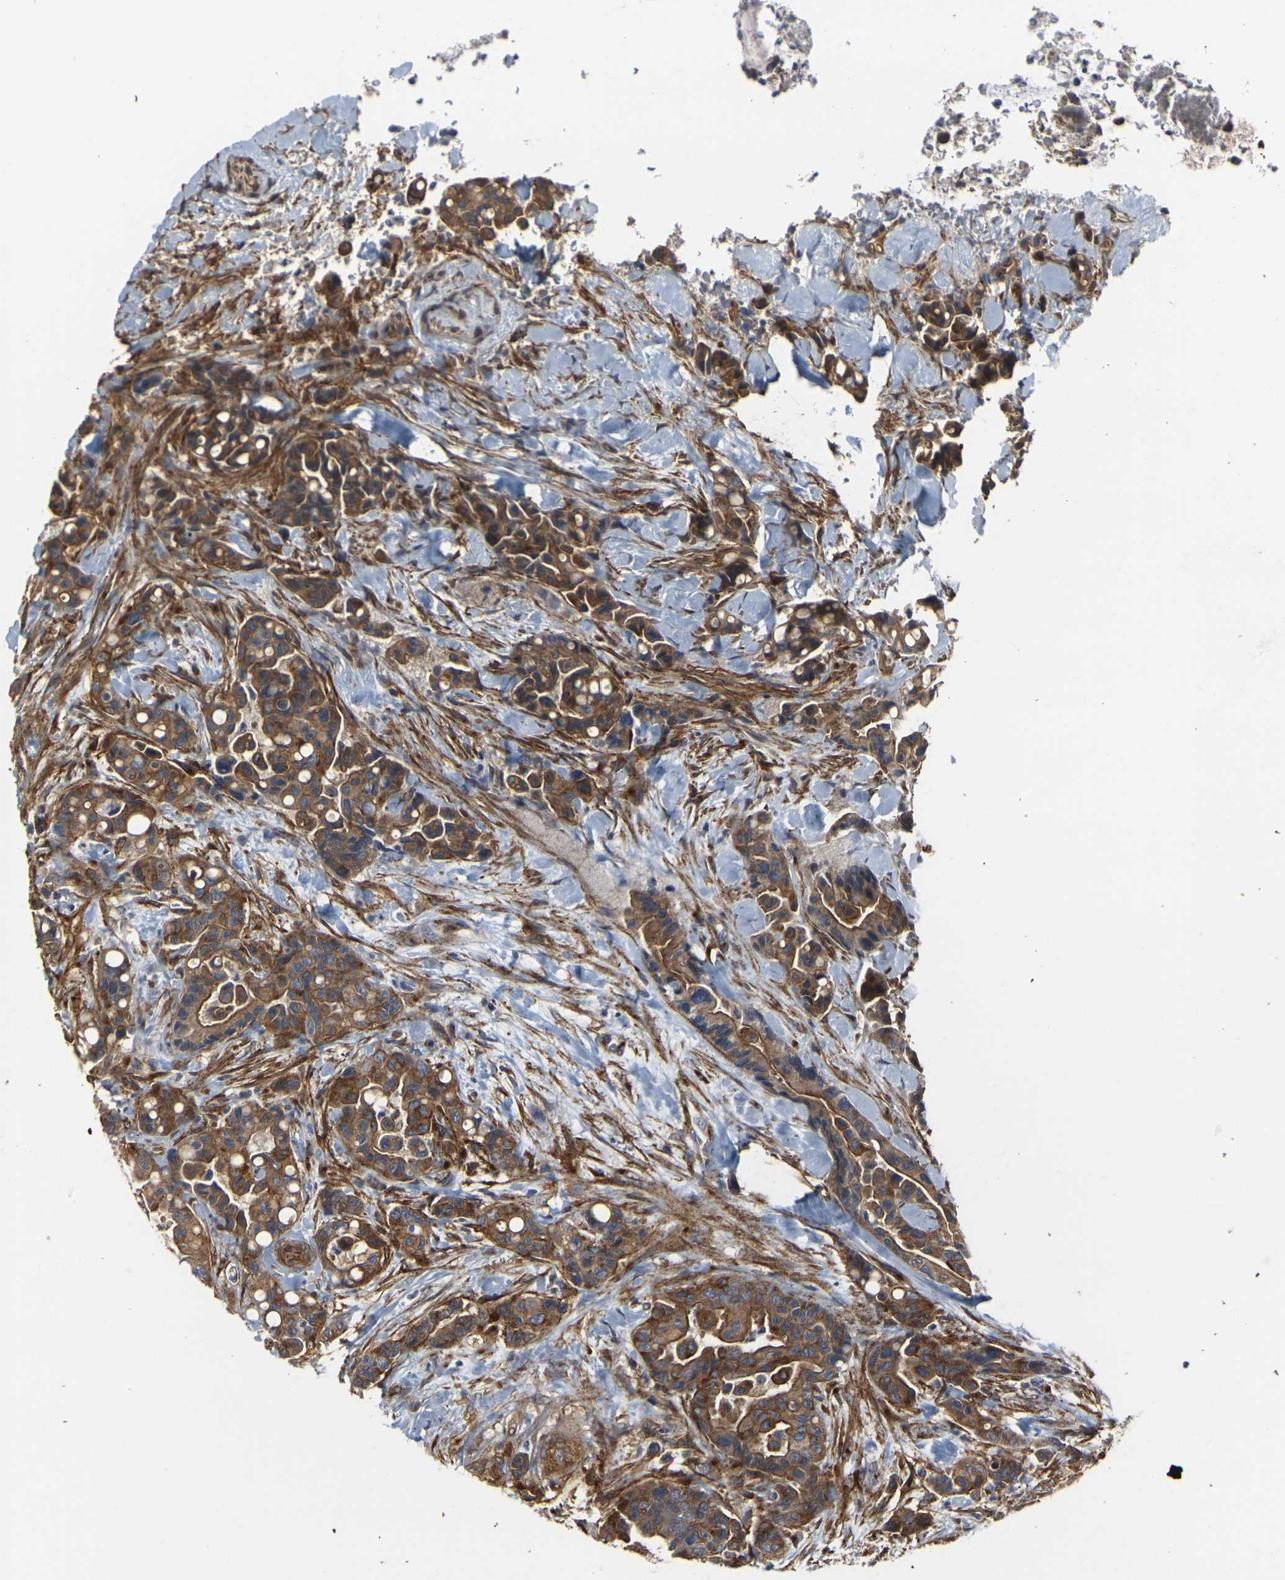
{"staining": {"intensity": "strong", "quantity": ">75%", "location": "cytoplasmic/membranous"}, "tissue": "colorectal cancer", "cell_type": "Tumor cells", "image_type": "cancer", "snomed": [{"axis": "morphology", "description": "Normal tissue, NOS"}, {"axis": "morphology", "description": "Adenocarcinoma, NOS"}, {"axis": "topography", "description": "Colon"}], "caption": "This is a histology image of immunohistochemistry (IHC) staining of adenocarcinoma (colorectal), which shows strong positivity in the cytoplasmic/membranous of tumor cells.", "gene": "MYOF", "patient": {"sex": "male", "age": 82}}